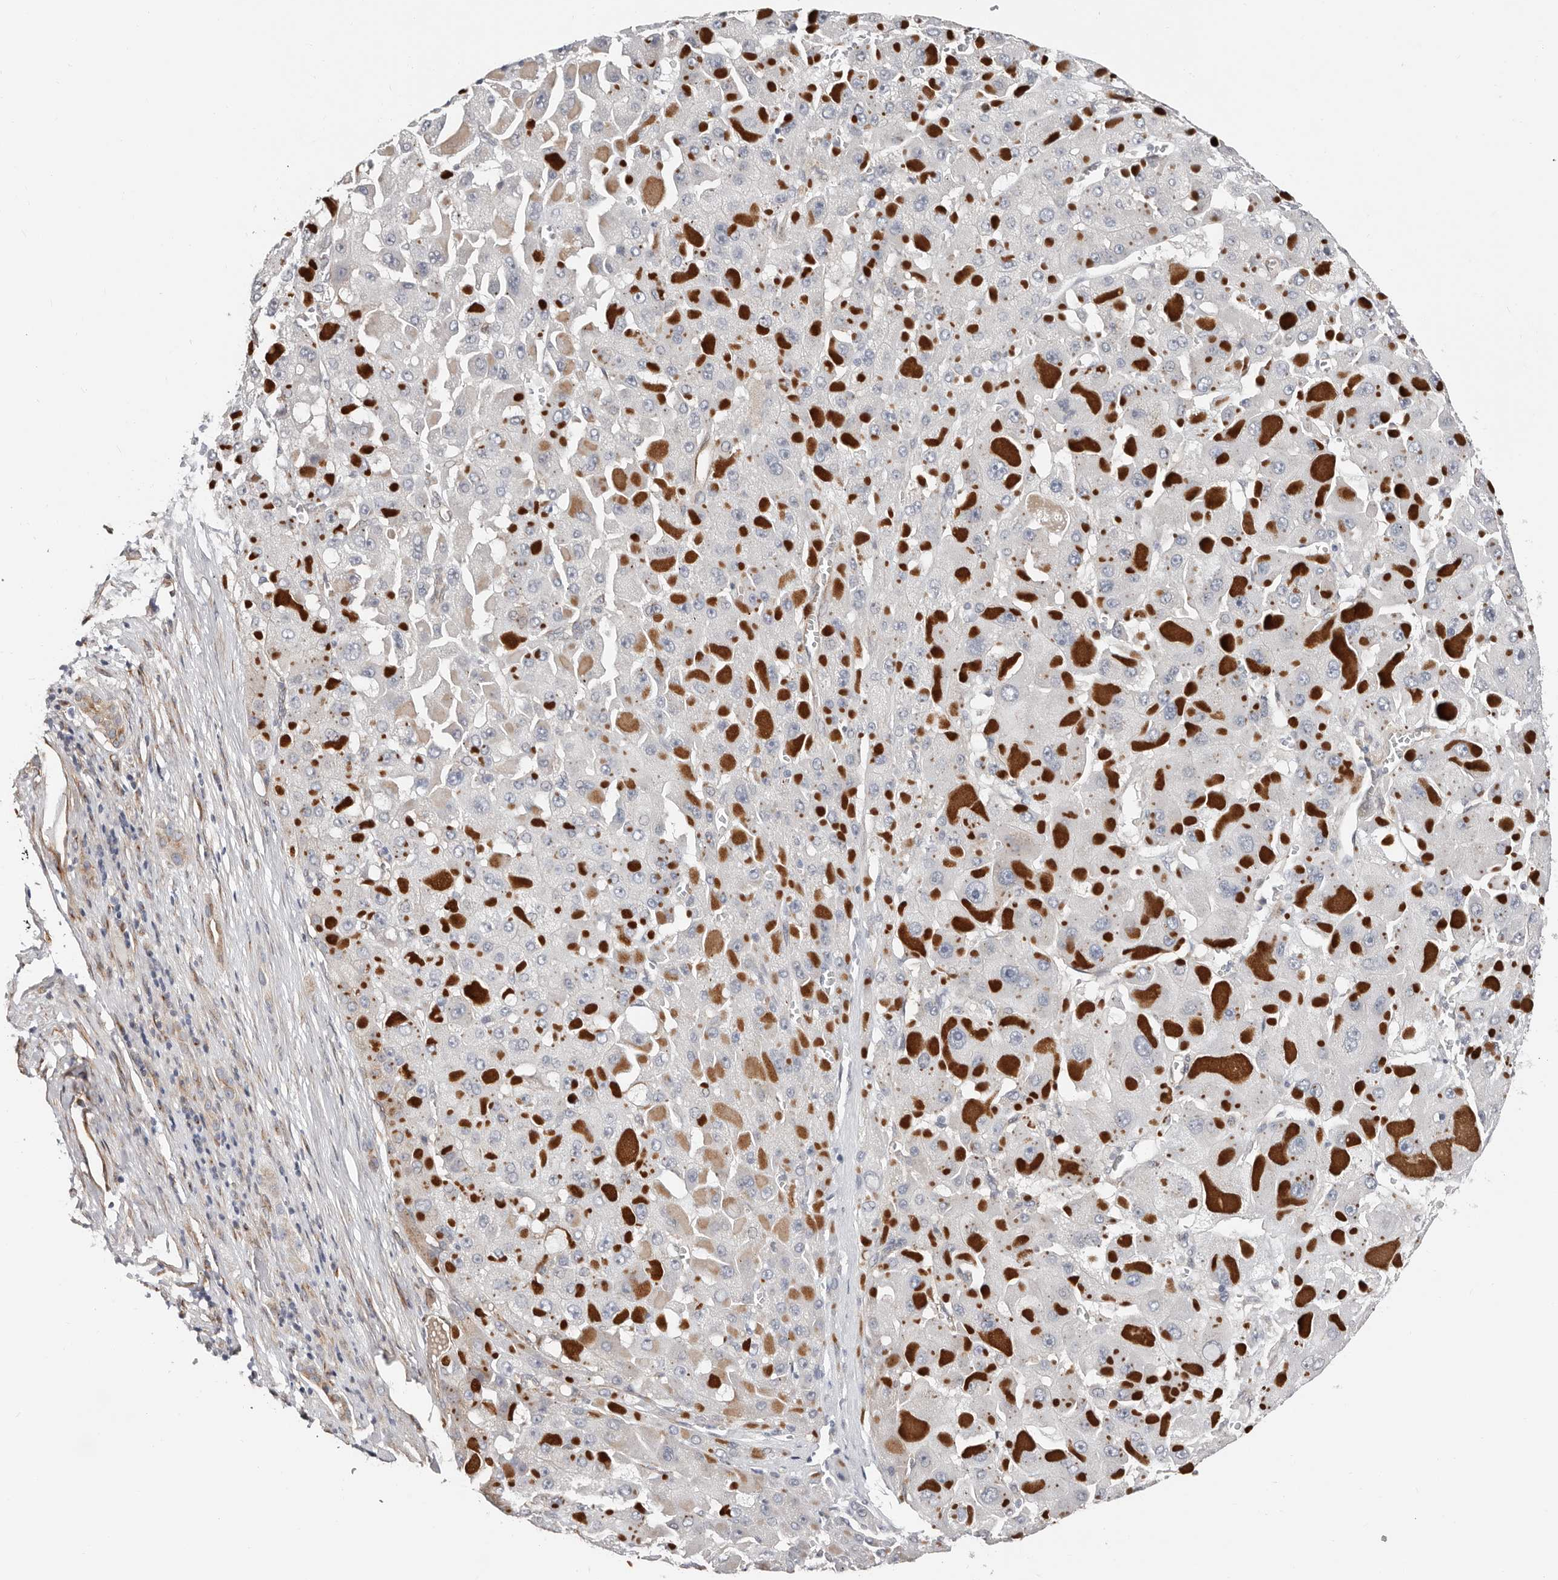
{"staining": {"intensity": "negative", "quantity": "none", "location": "none"}, "tissue": "liver cancer", "cell_type": "Tumor cells", "image_type": "cancer", "snomed": [{"axis": "morphology", "description": "Carcinoma, Hepatocellular, NOS"}, {"axis": "topography", "description": "Liver"}], "caption": "The IHC histopathology image has no significant expression in tumor cells of liver cancer tissue.", "gene": "ASRGL1", "patient": {"sex": "female", "age": 73}}